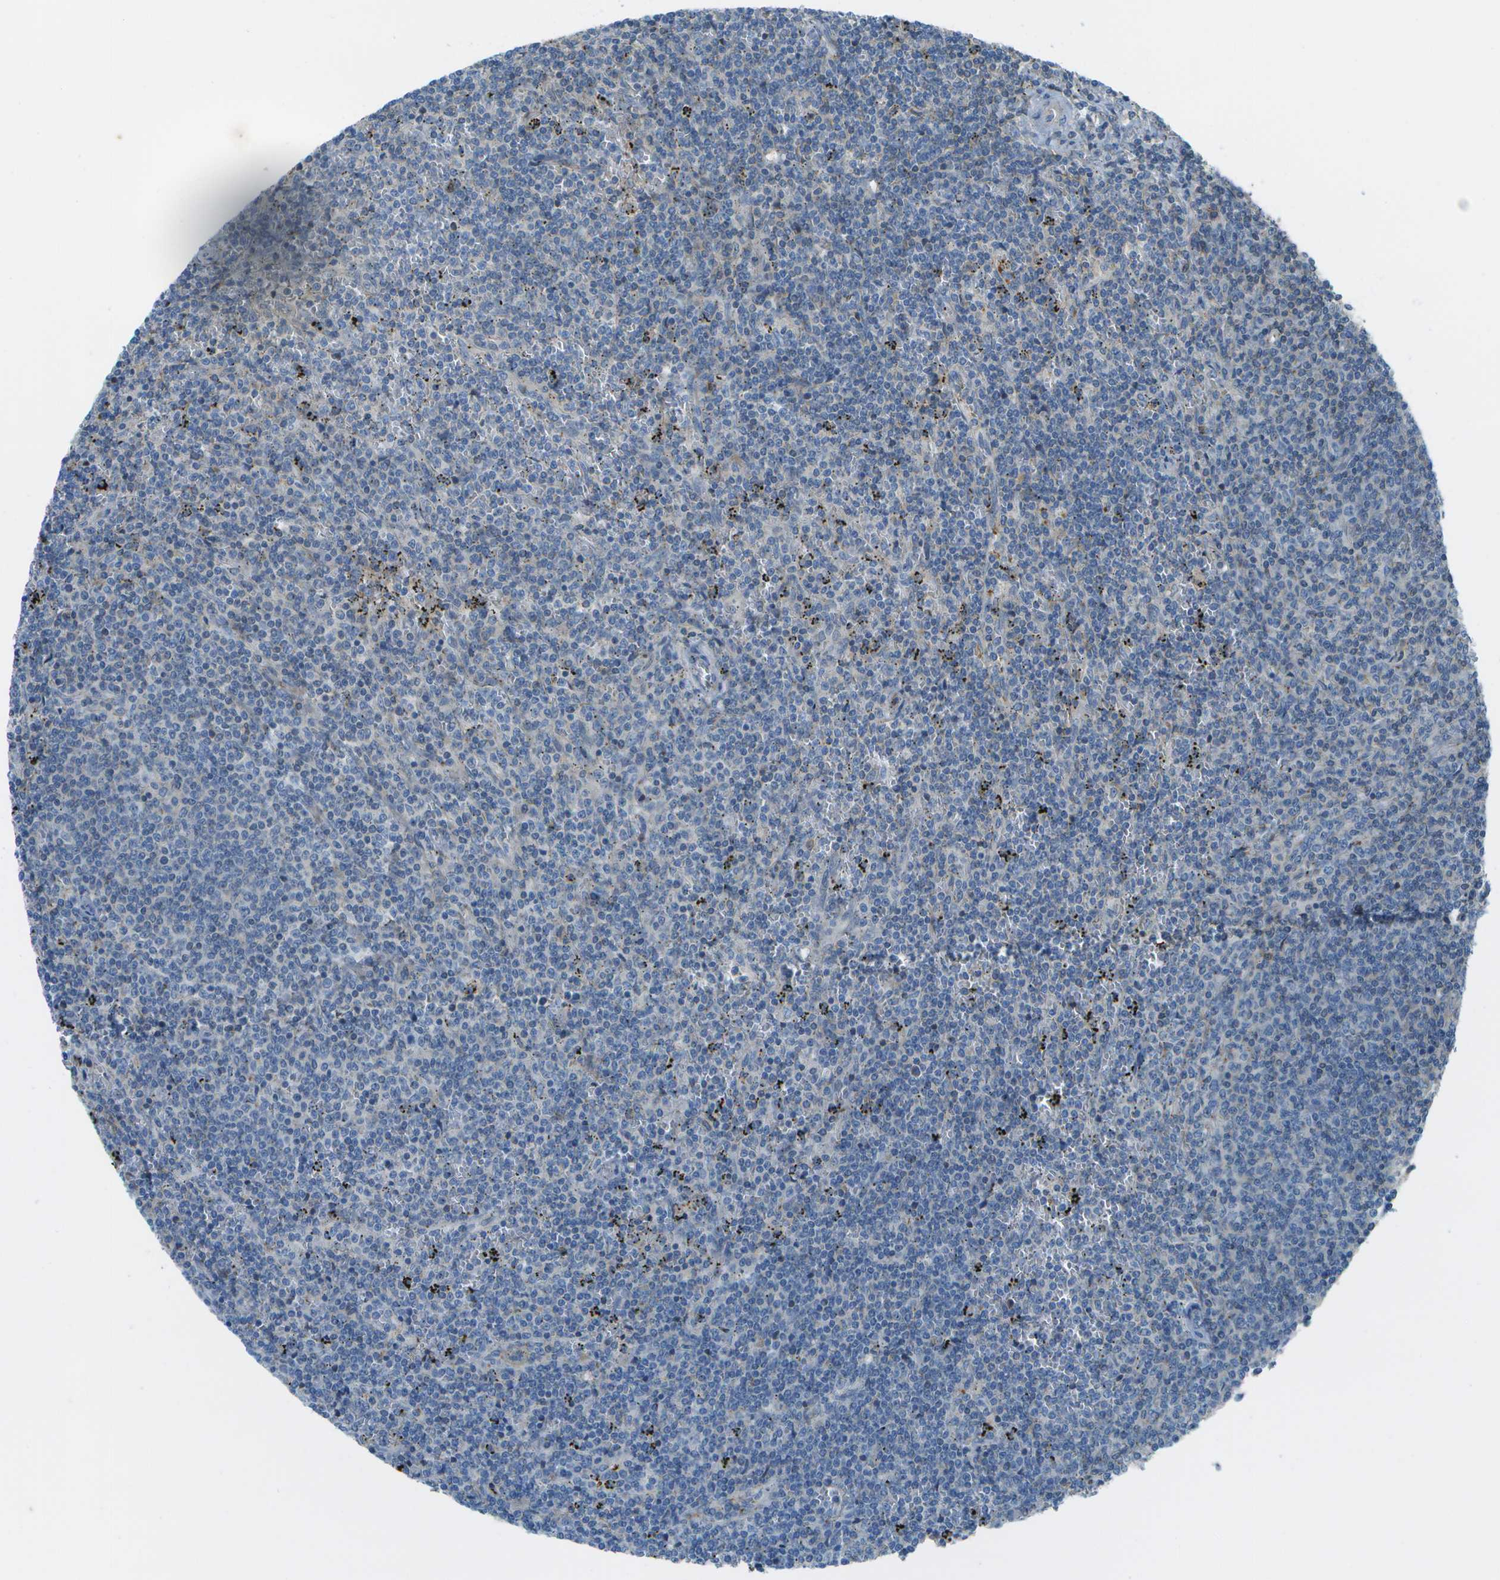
{"staining": {"intensity": "negative", "quantity": "none", "location": "none"}, "tissue": "lymphoma", "cell_type": "Tumor cells", "image_type": "cancer", "snomed": [{"axis": "morphology", "description": "Malignant lymphoma, non-Hodgkin's type, Low grade"}, {"axis": "topography", "description": "Spleen"}], "caption": "DAB (3,3'-diaminobenzidine) immunohistochemical staining of lymphoma demonstrates no significant staining in tumor cells.", "gene": "LRRC66", "patient": {"sex": "female", "age": 50}}